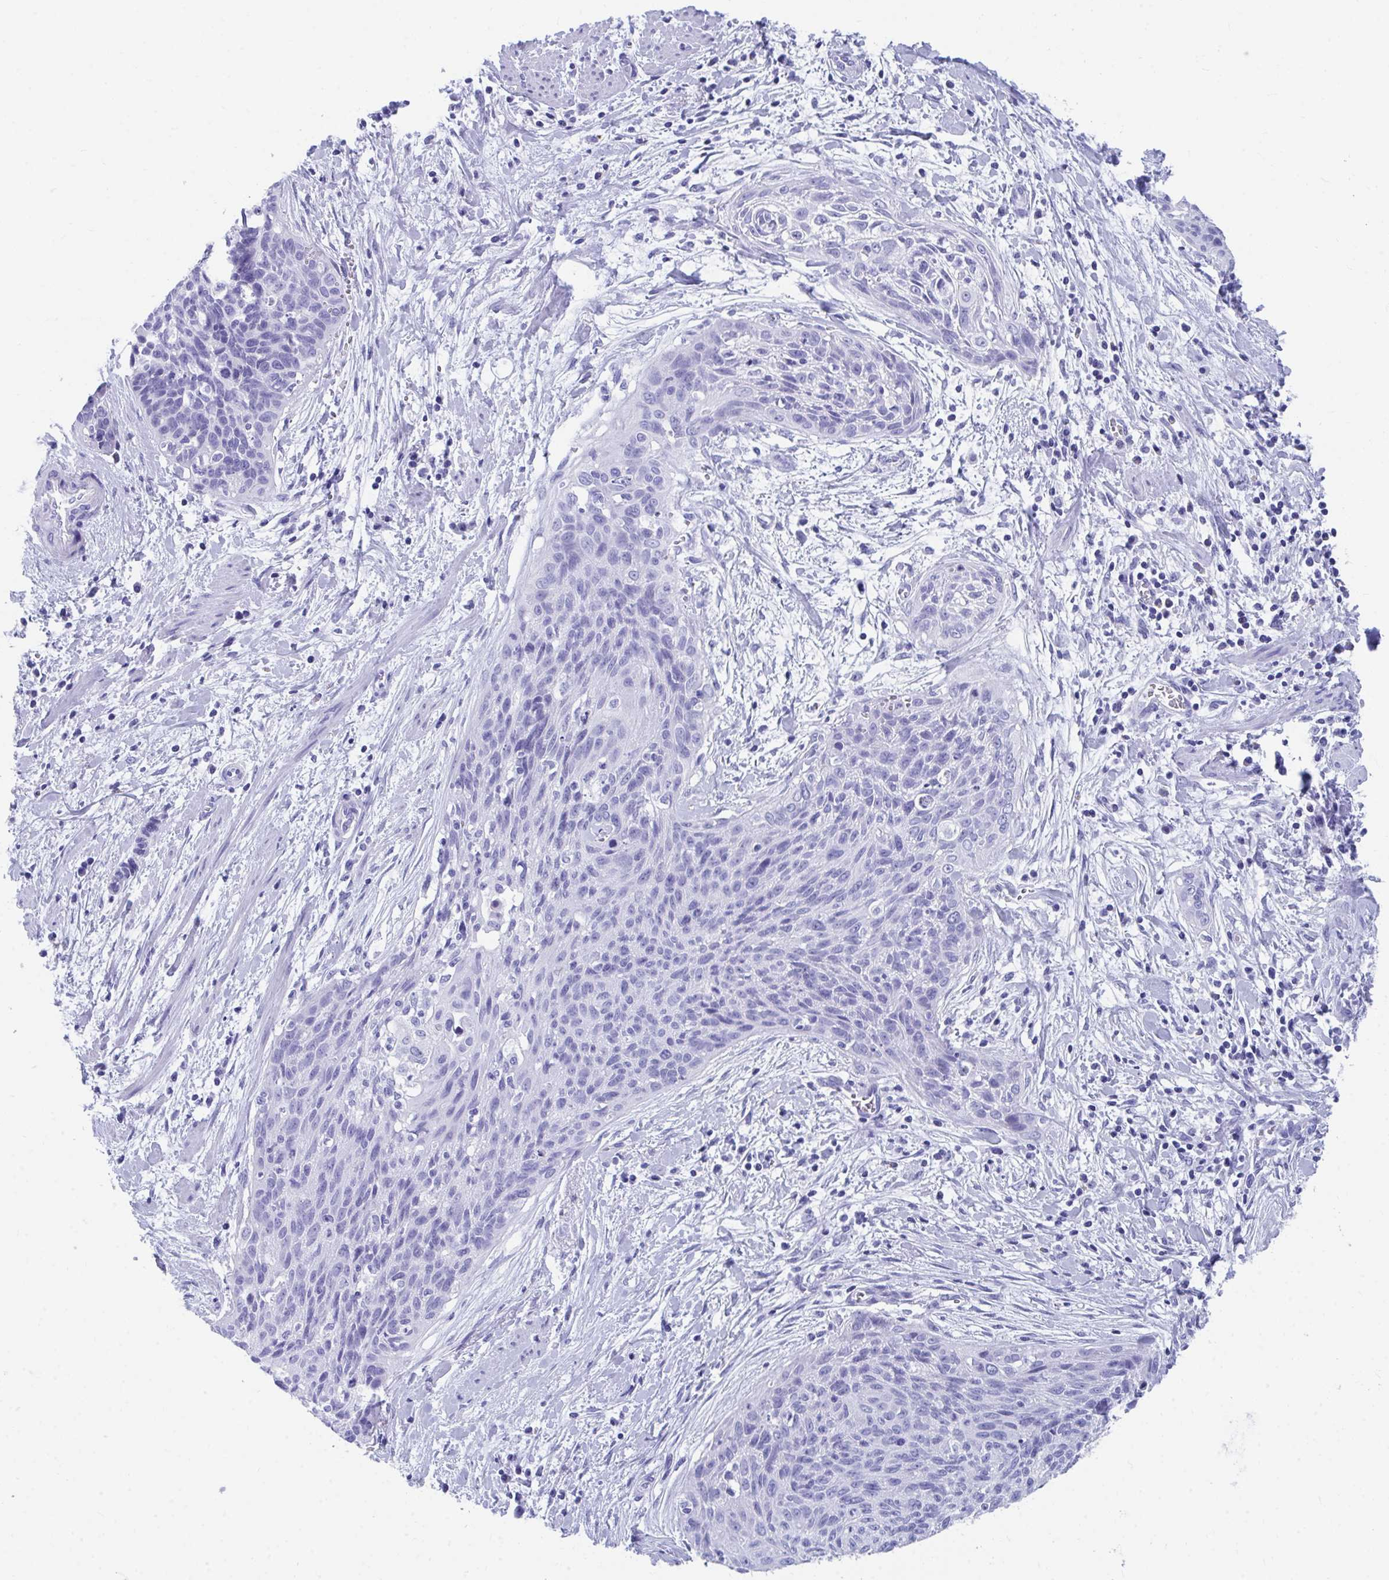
{"staining": {"intensity": "negative", "quantity": "none", "location": "none"}, "tissue": "cervical cancer", "cell_type": "Tumor cells", "image_type": "cancer", "snomed": [{"axis": "morphology", "description": "Squamous cell carcinoma, NOS"}, {"axis": "topography", "description": "Cervix"}], "caption": "IHC photomicrograph of squamous cell carcinoma (cervical) stained for a protein (brown), which demonstrates no expression in tumor cells.", "gene": "HGD", "patient": {"sex": "female", "age": 55}}